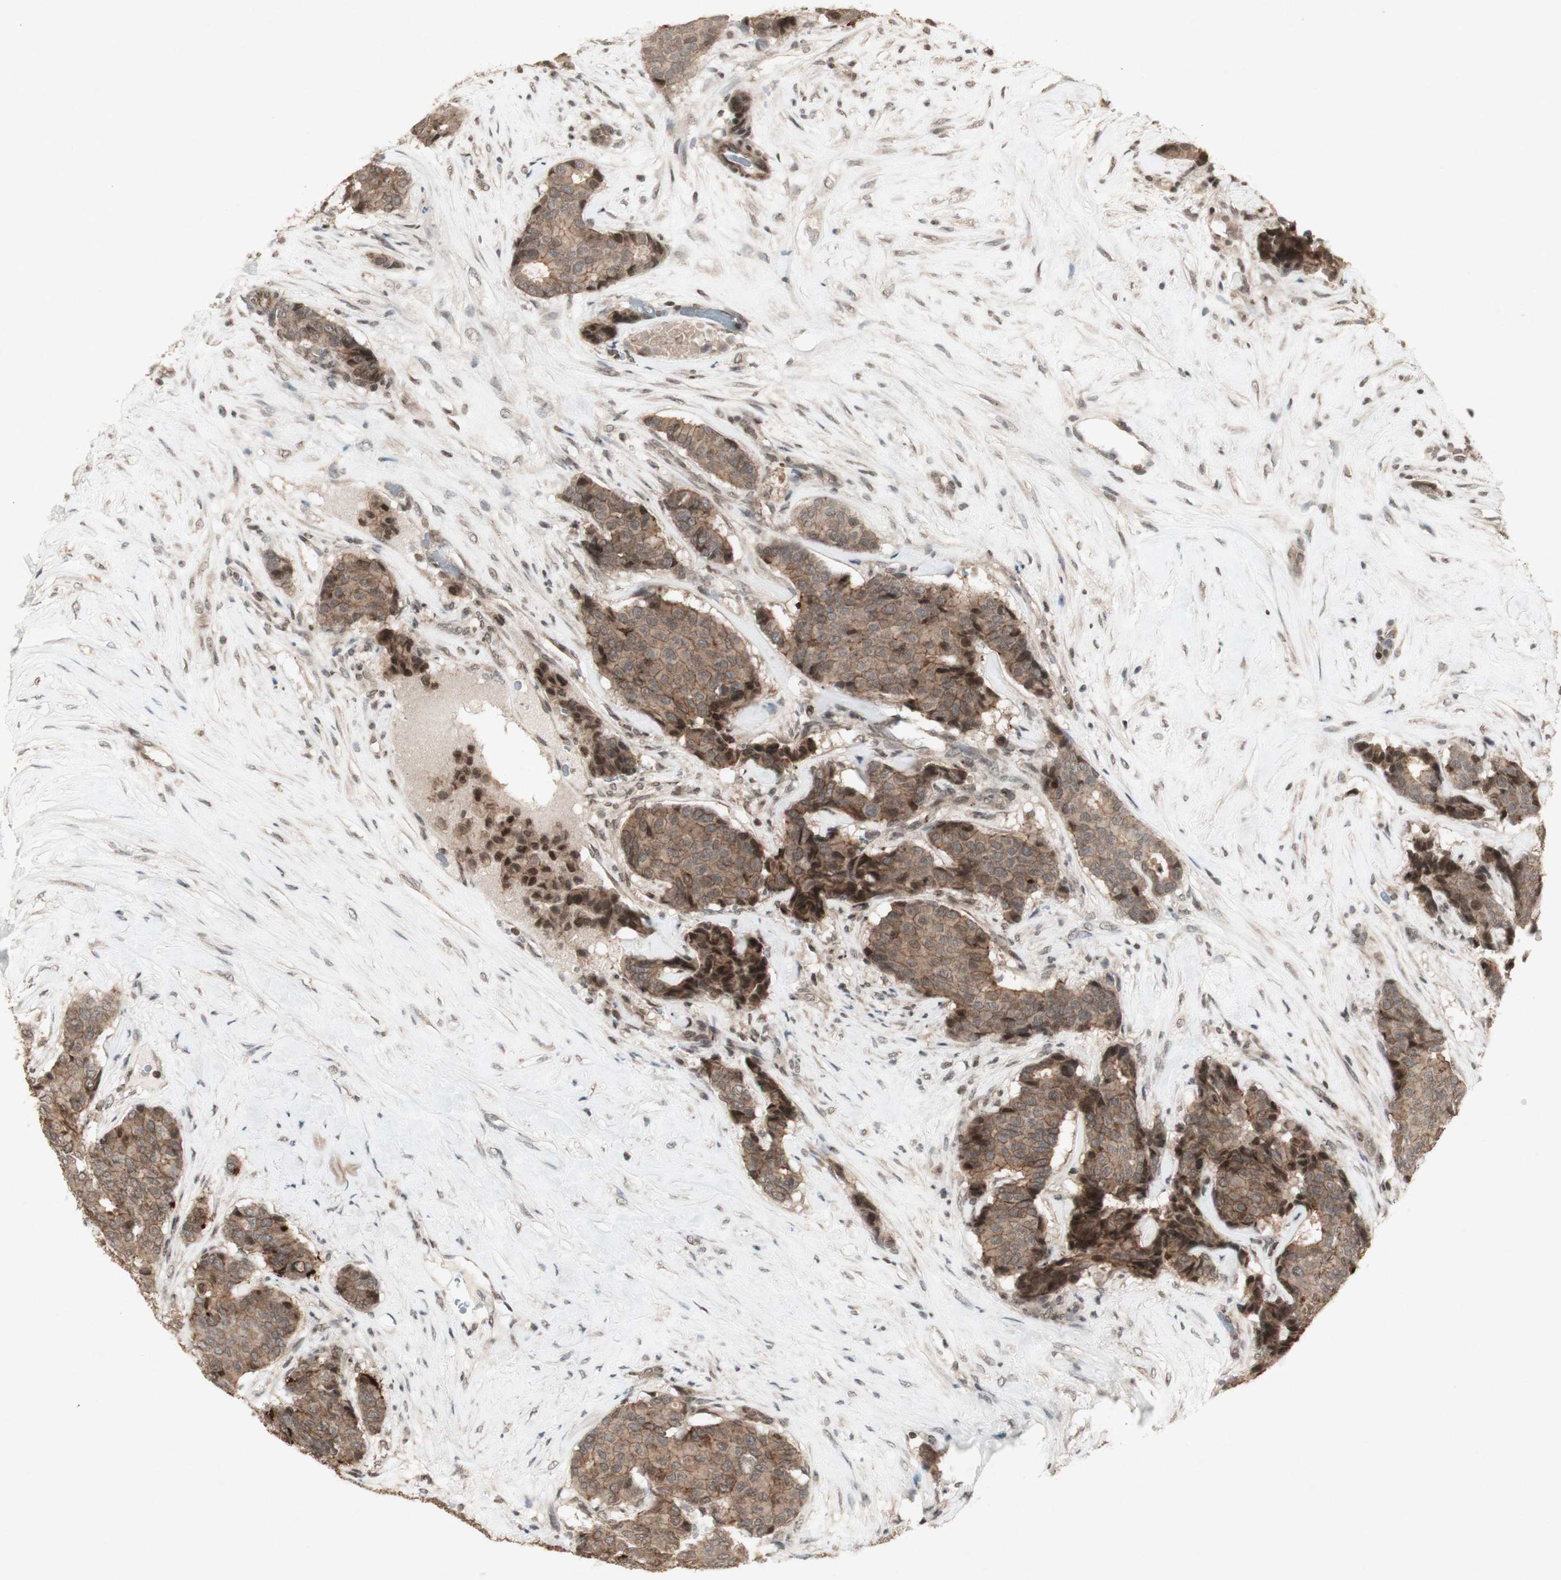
{"staining": {"intensity": "moderate", "quantity": ">75%", "location": "cytoplasmic/membranous"}, "tissue": "breast cancer", "cell_type": "Tumor cells", "image_type": "cancer", "snomed": [{"axis": "morphology", "description": "Duct carcinoma"}, {"axis": "topography", "description": "Breast"}], "caption": "Protein analysis of breast cancer tissue displays moderate cytoplasmic/membranous staining in approximately >75% of tumor cells.", "gene": "PLXNA1", "patient": {"sex": "female", "age": 75}}